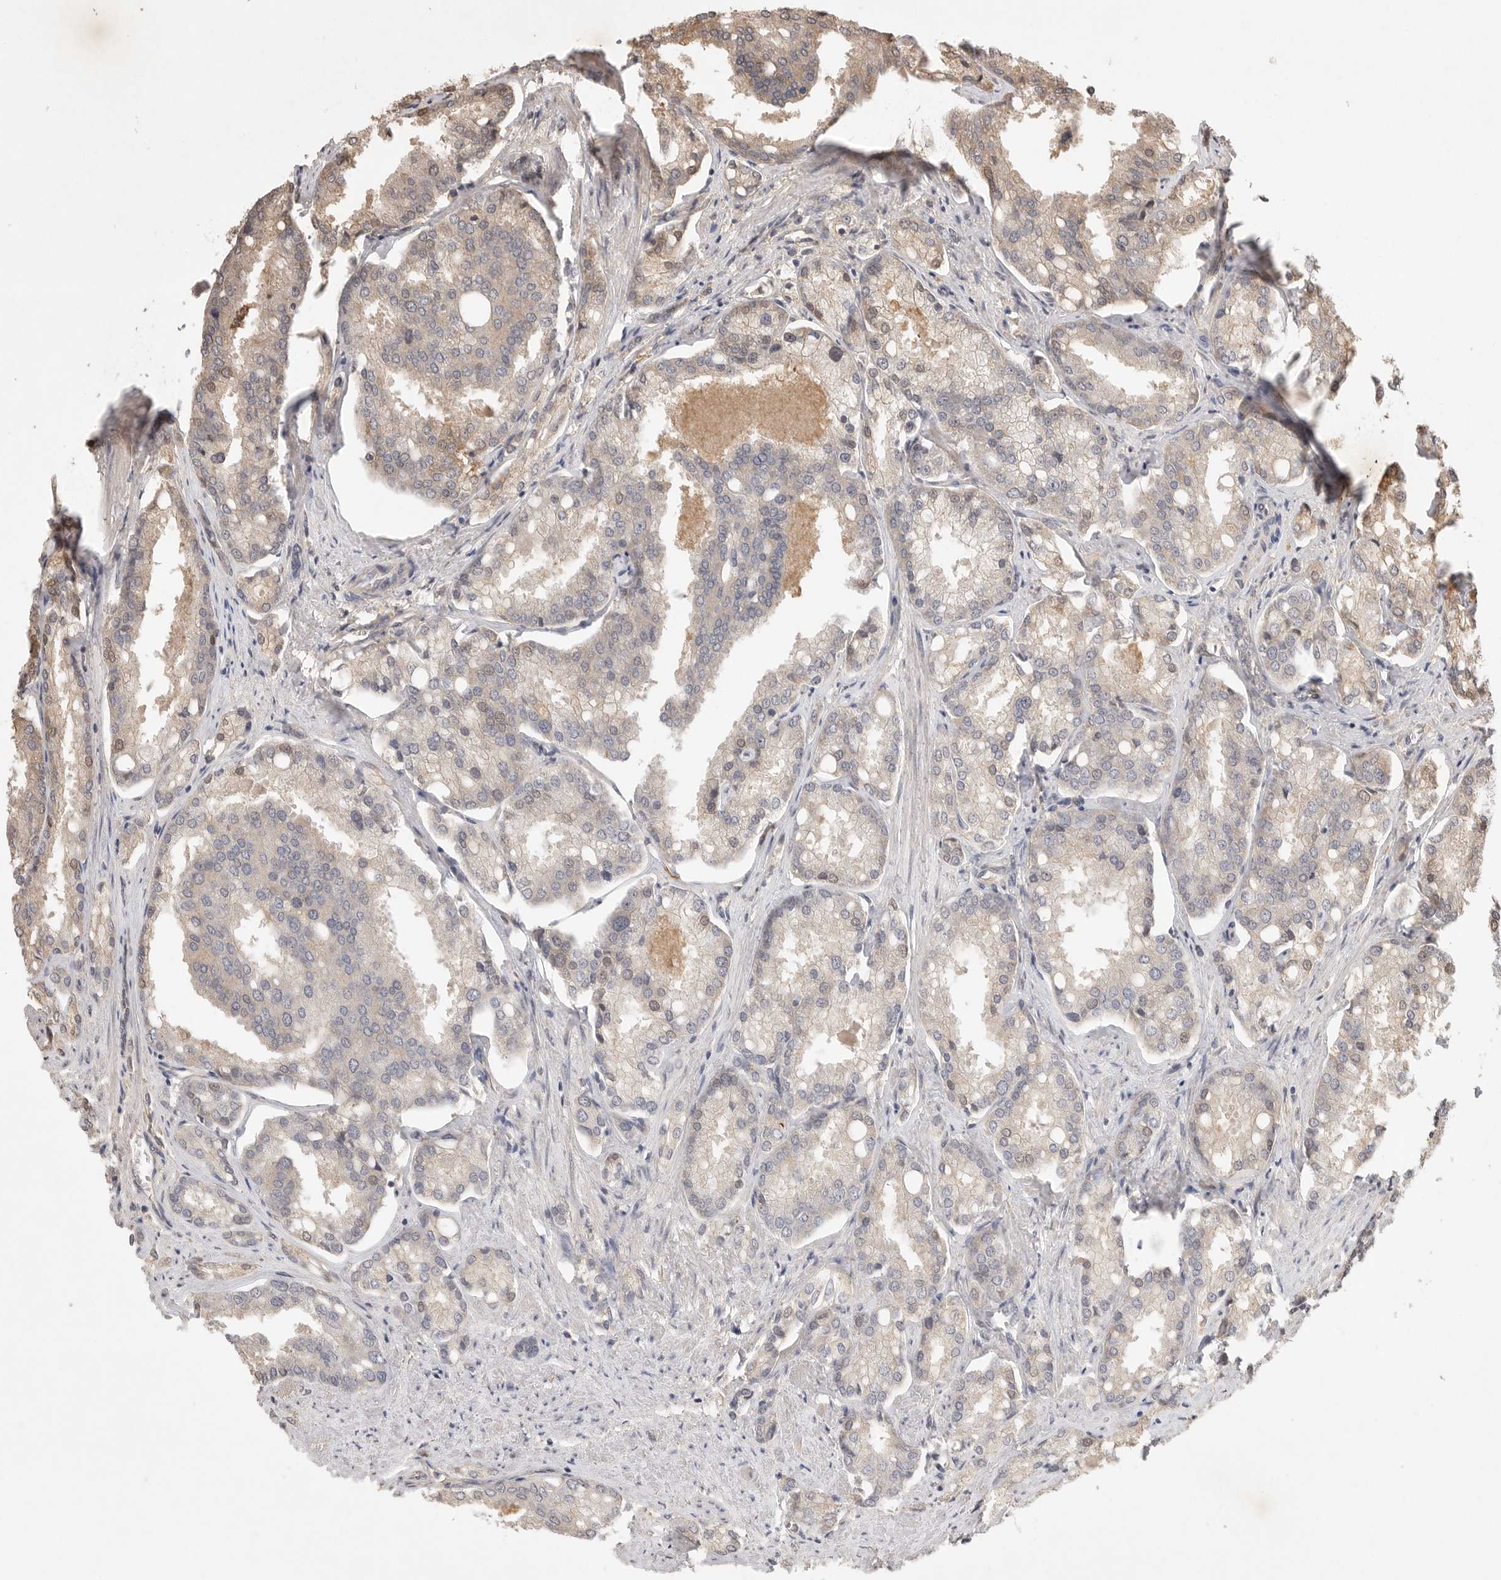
{"staining": {"intensity": "negative", "quantity": "none", "location": "none"}, "tissue": "prostate cancer", "cell_type": "Tumor cells", "image_type": "cancer", "snomed": [{"axis": "morphology", "description": "Adenocarcinoma, High grade"}, {"axis": "topography", "description": "Prostate"}], "caption": "Prostate cancer (adenocarcinoma (high-grade)) stained for a protein using IHC reveals no expression tumor cells.", "gene": "PRMT3", "patient": {"sex": "male", "age": 50}}